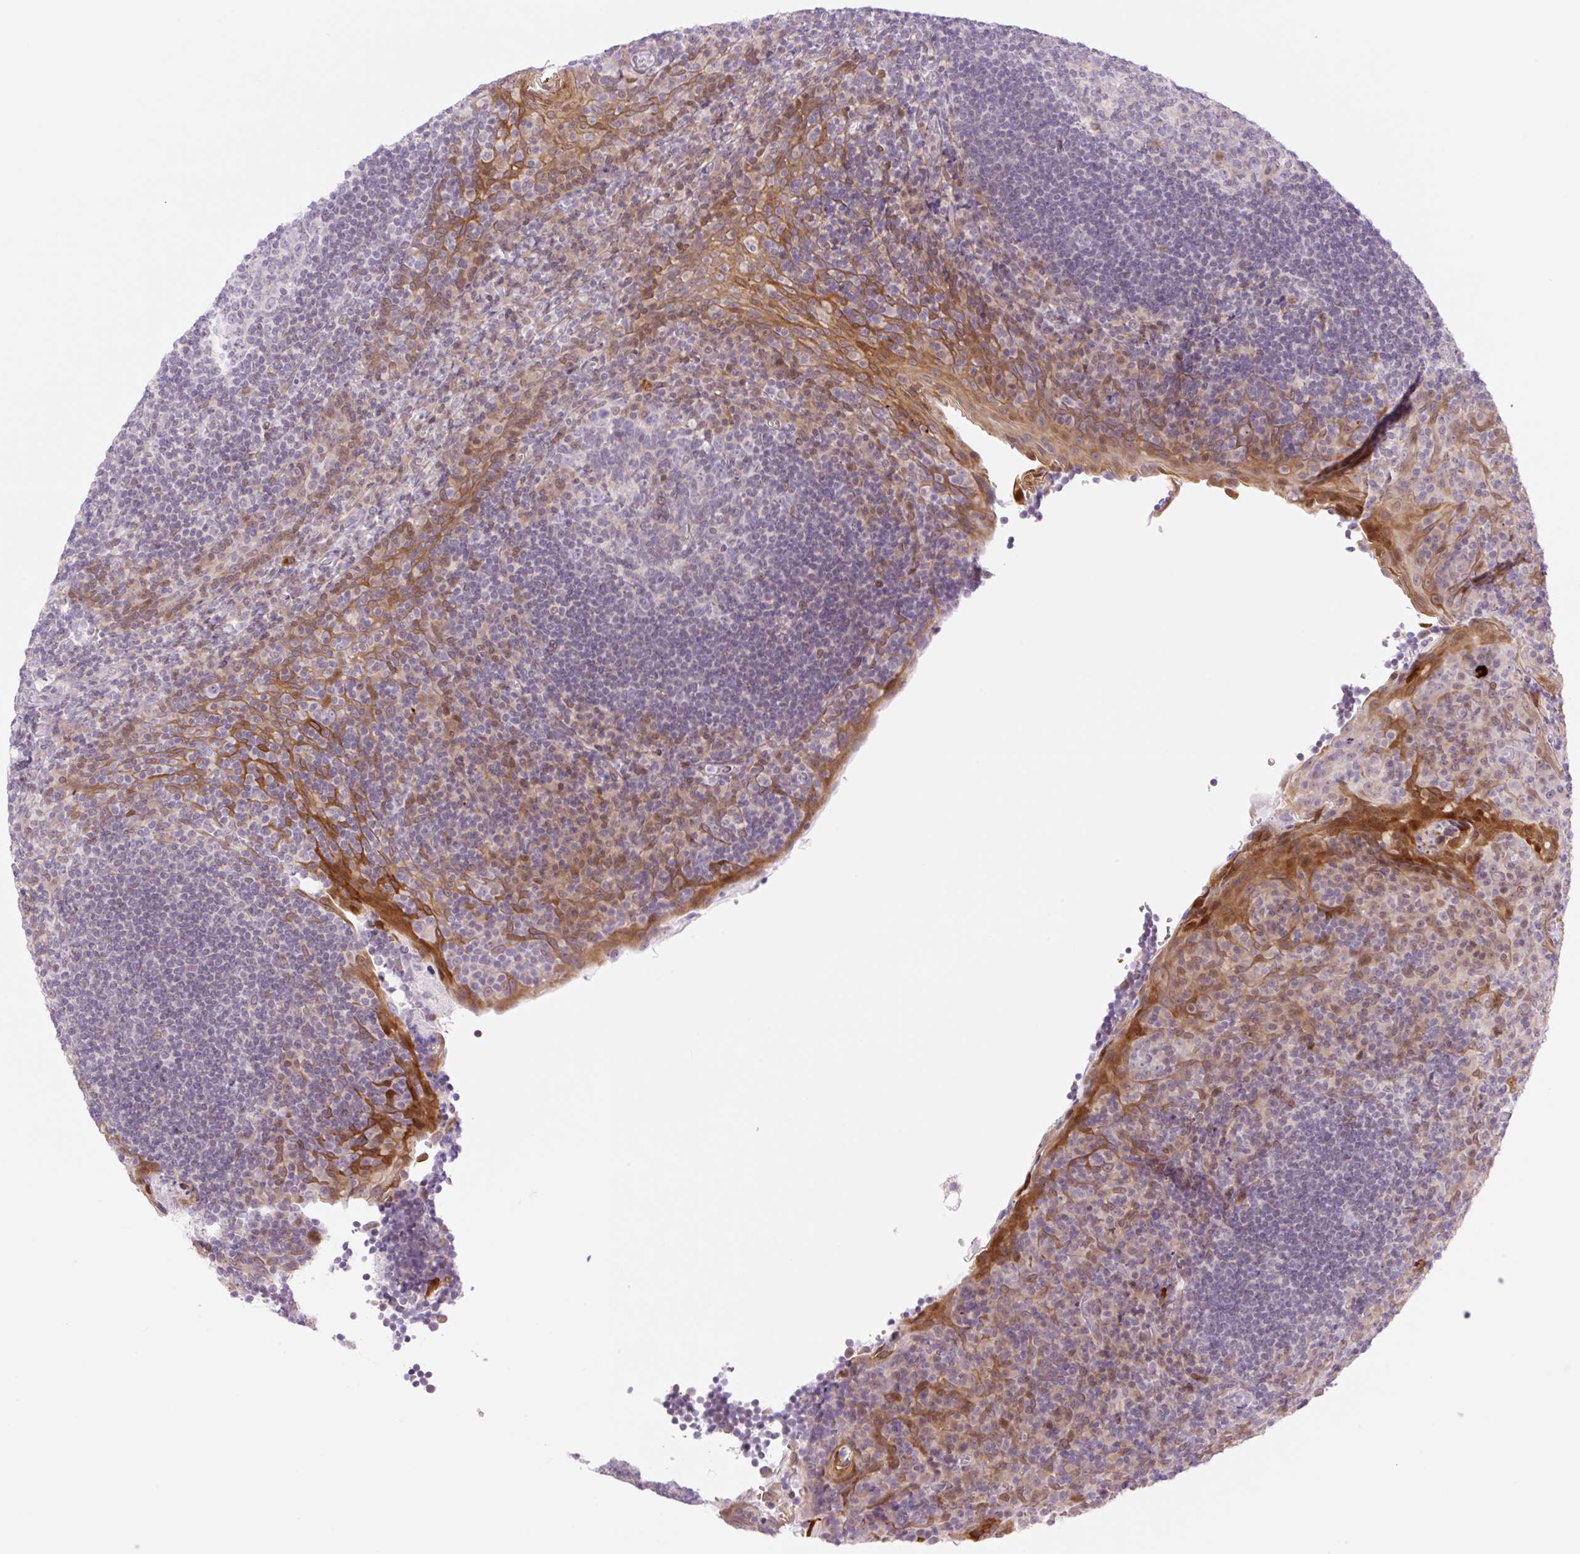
{"staining": {"intensity": "moderate", "quantity": "<25%", "location": "cytoplasmic/membranous"}, "tissue": "tonsil", "cell_type": "Germinal center cells", "image_type": "normal", "snomed": [{"axis": "morphology", "description": "Normal tissue, NOS"}, {"axis": "topography", "description": "Tonsil"}], "caption": "A photomicrograph of tonsil stained for a protein exhibits moderate cytoplasmic/membranous brown staining in germinal center cells.", "gene": "ENSG00000264668", "patient": {"sex": "male", "age": 17}}